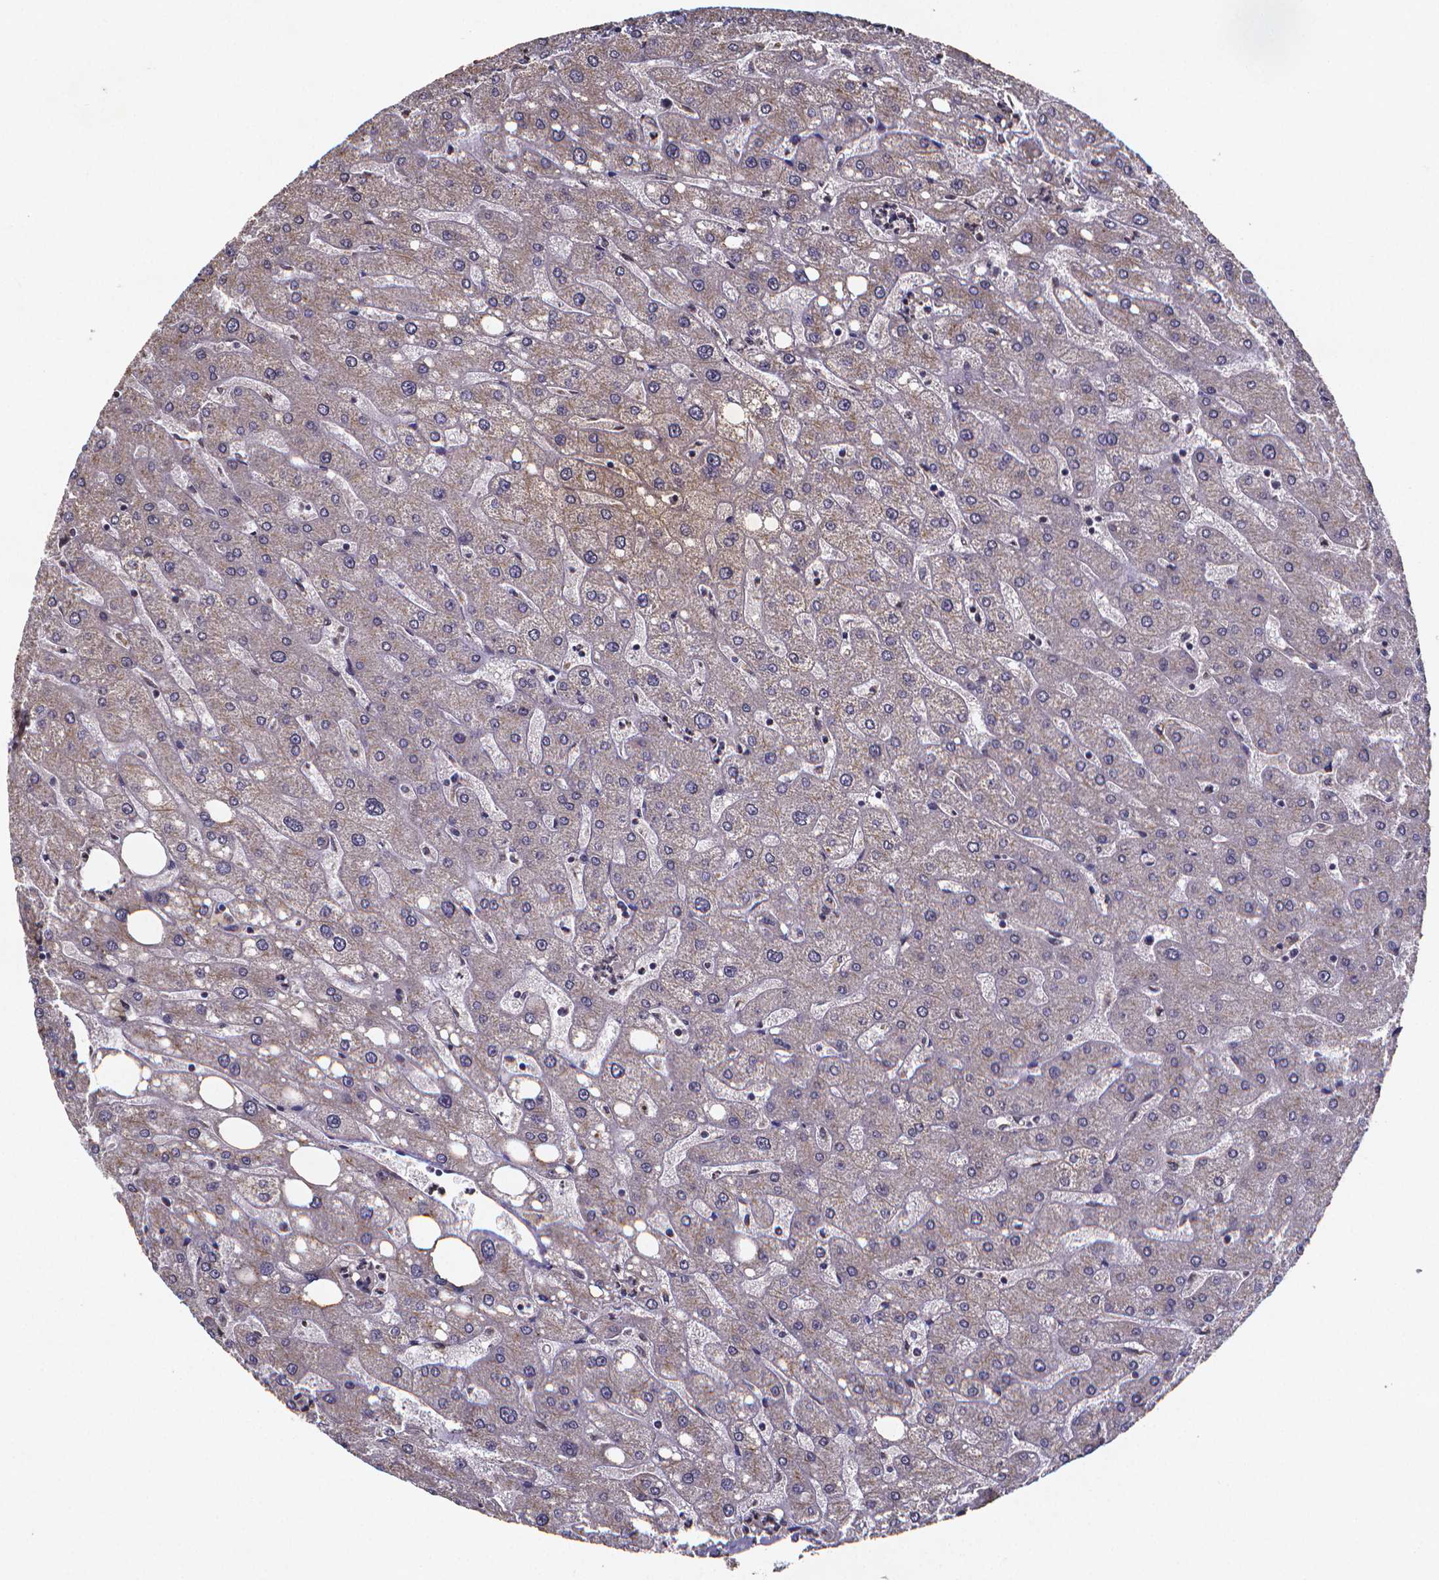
{"staining": {"intensity": "negative", "quantity": "none", "location": "none"}, "tissue": "liver", "cell_type": "Cholangiocytes", "image_type": "normal", "snomed": [{"axis": "morphology", "description": "Normal tissue, NOS"}, {"axis": "topography", "description": "Liver"}], "caption": "IHC photomicrograph of unremarkable liver stained for a protein (brown), which shows no staining in cholangiocytes.", "gene": "TP73", "patient": {"sex": "male", "age": 67}}